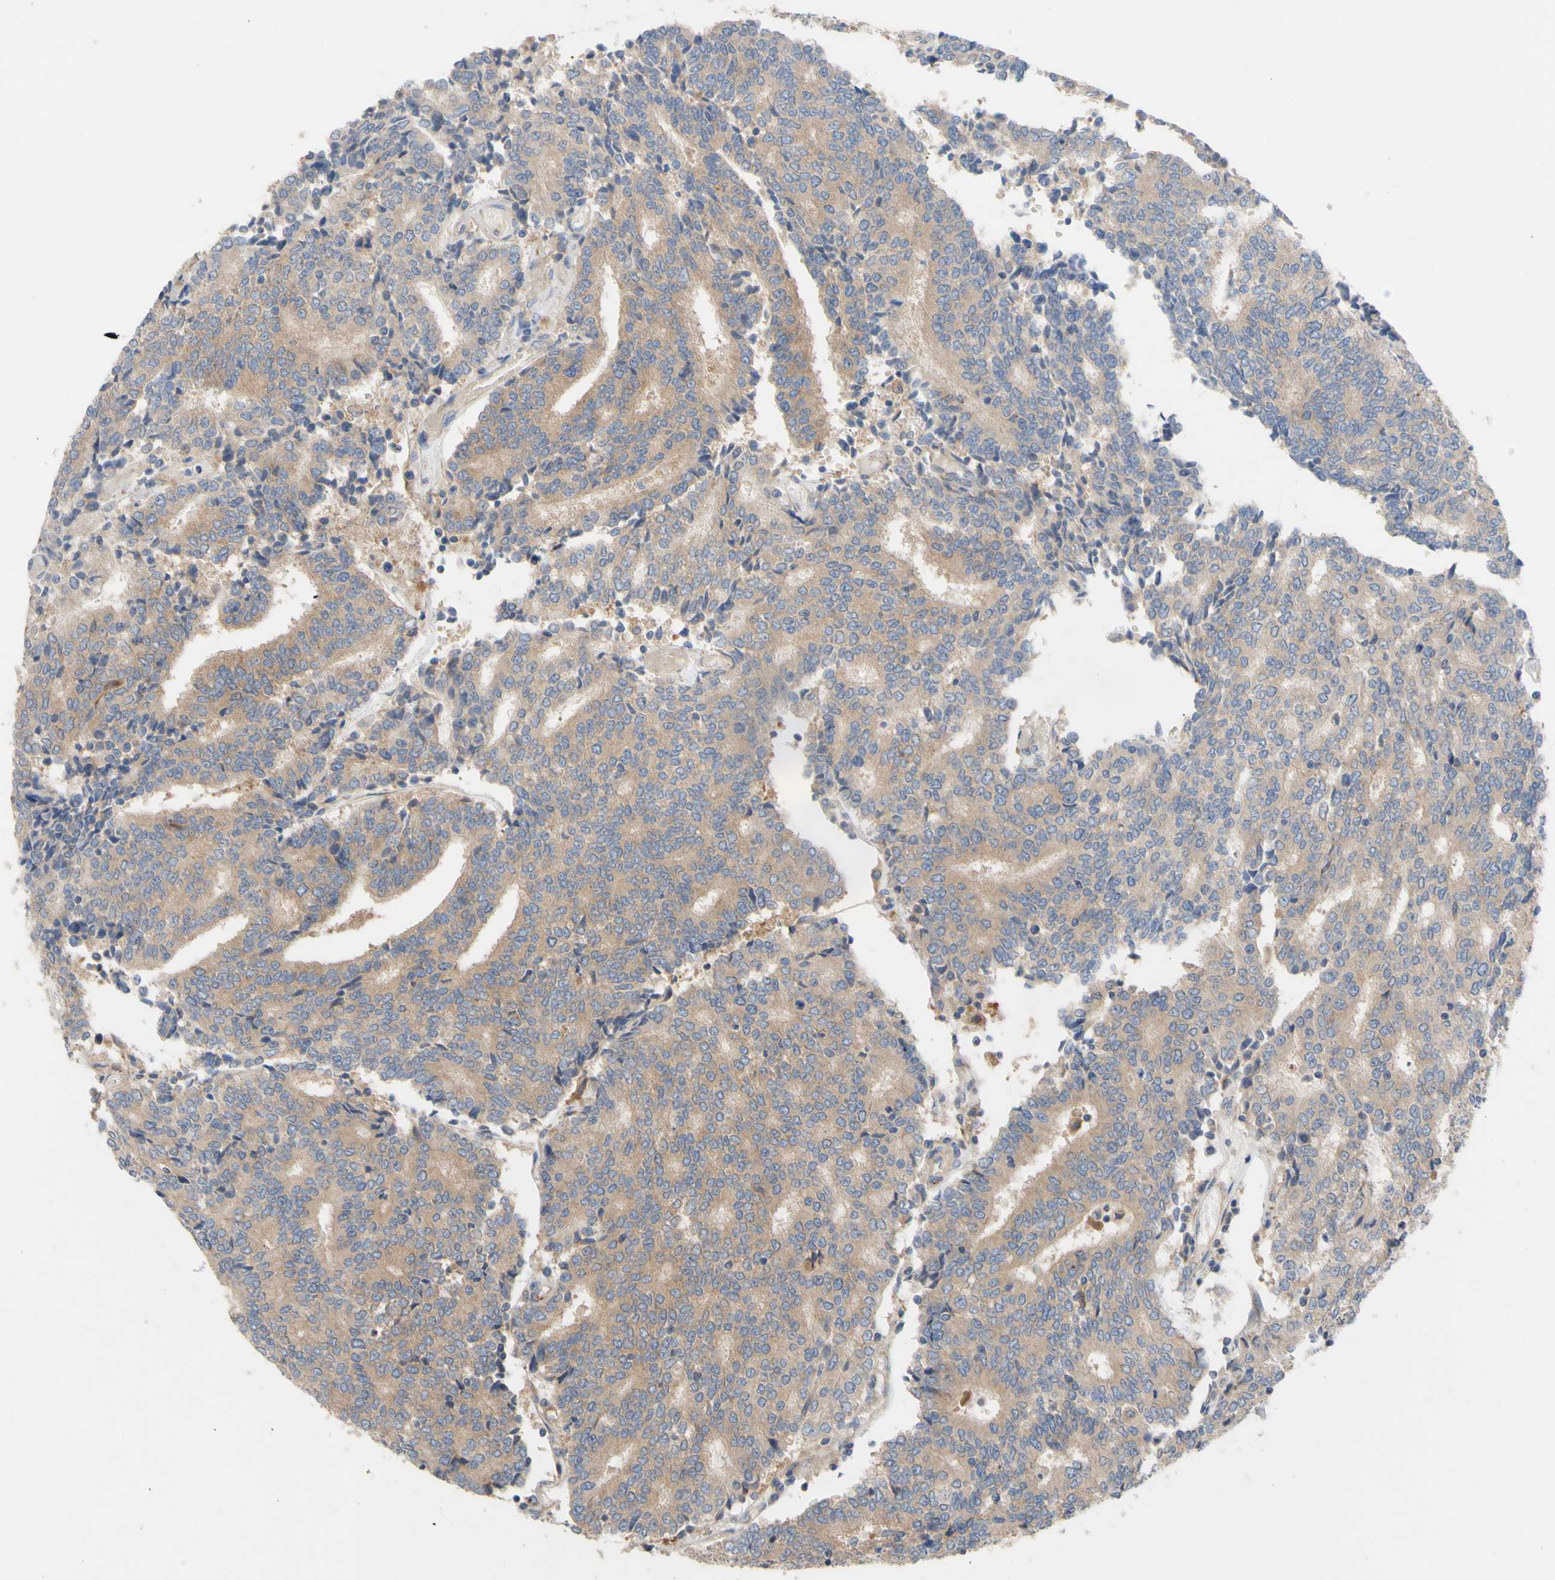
{"staining": {"intensity": "weak", "quantity": ">75%", "location": "cytoplasmic/membranous"}, "tissue": "prostate cancer", "cell_type": "Tumor cells", "image_type": "cancer", "snomed": [{"axis": "morphology", "description": "Normal tissue, NOS"}, {"axis": "morphology", "description": "Adenocarcinoma, High grade"}, {"axis": "topography", "description": "Prostate"}, {"axis": "topography", "description": "Seminal veicle"}], "caption": "Immunohistochemistry image of adenocarcinoma (high-grade) (prostate) stained for a protein (brown), which exhibits low levels of weak cytoplasmic/membranous expression in about >75% of tumor cells.", "gene": "EIF2S3", "patient": {"sex": "male", "age": 55}}